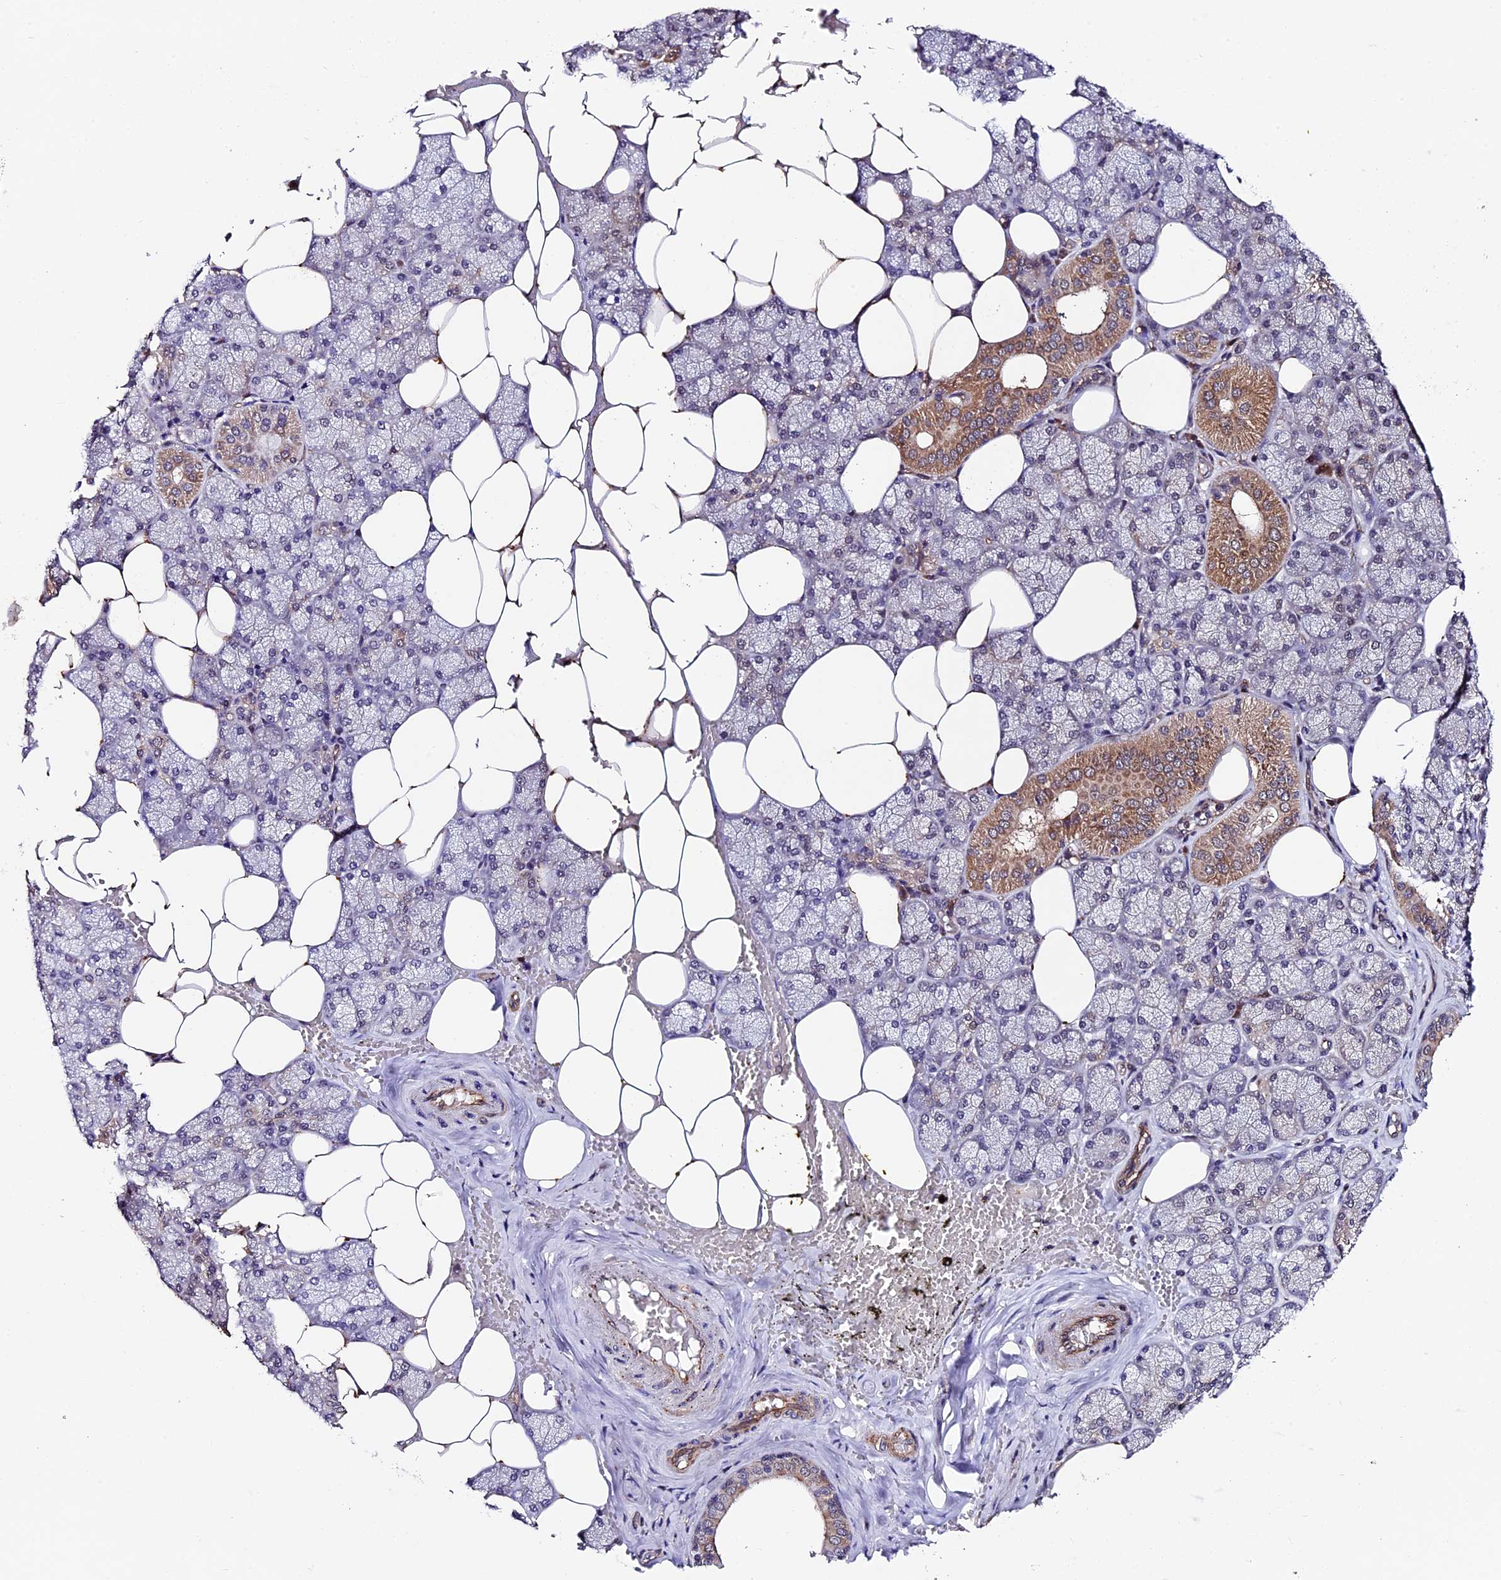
{"staining": {"intensity": "moderate", "quantity": "<25%", "location": "cytoplasmic/membranous"}, "tissue": "salivary gland", "cell_type": "Glandular cells", "image_type": "normal", "snomed": [{"axis": "morphology", "description": "Normal tissue, NOS"}, {"axis": "topography", "description": "Salivary gland"}], "caption": "Unremarkable salivary gland displays moderate cytoplasmic/membranous staining in about <25% of glandular cells (DAB = brown stain, brightfield microscopy at high magnification)..", "gene": "LSM7", "patient": {"sex": "male", "age": 62}}